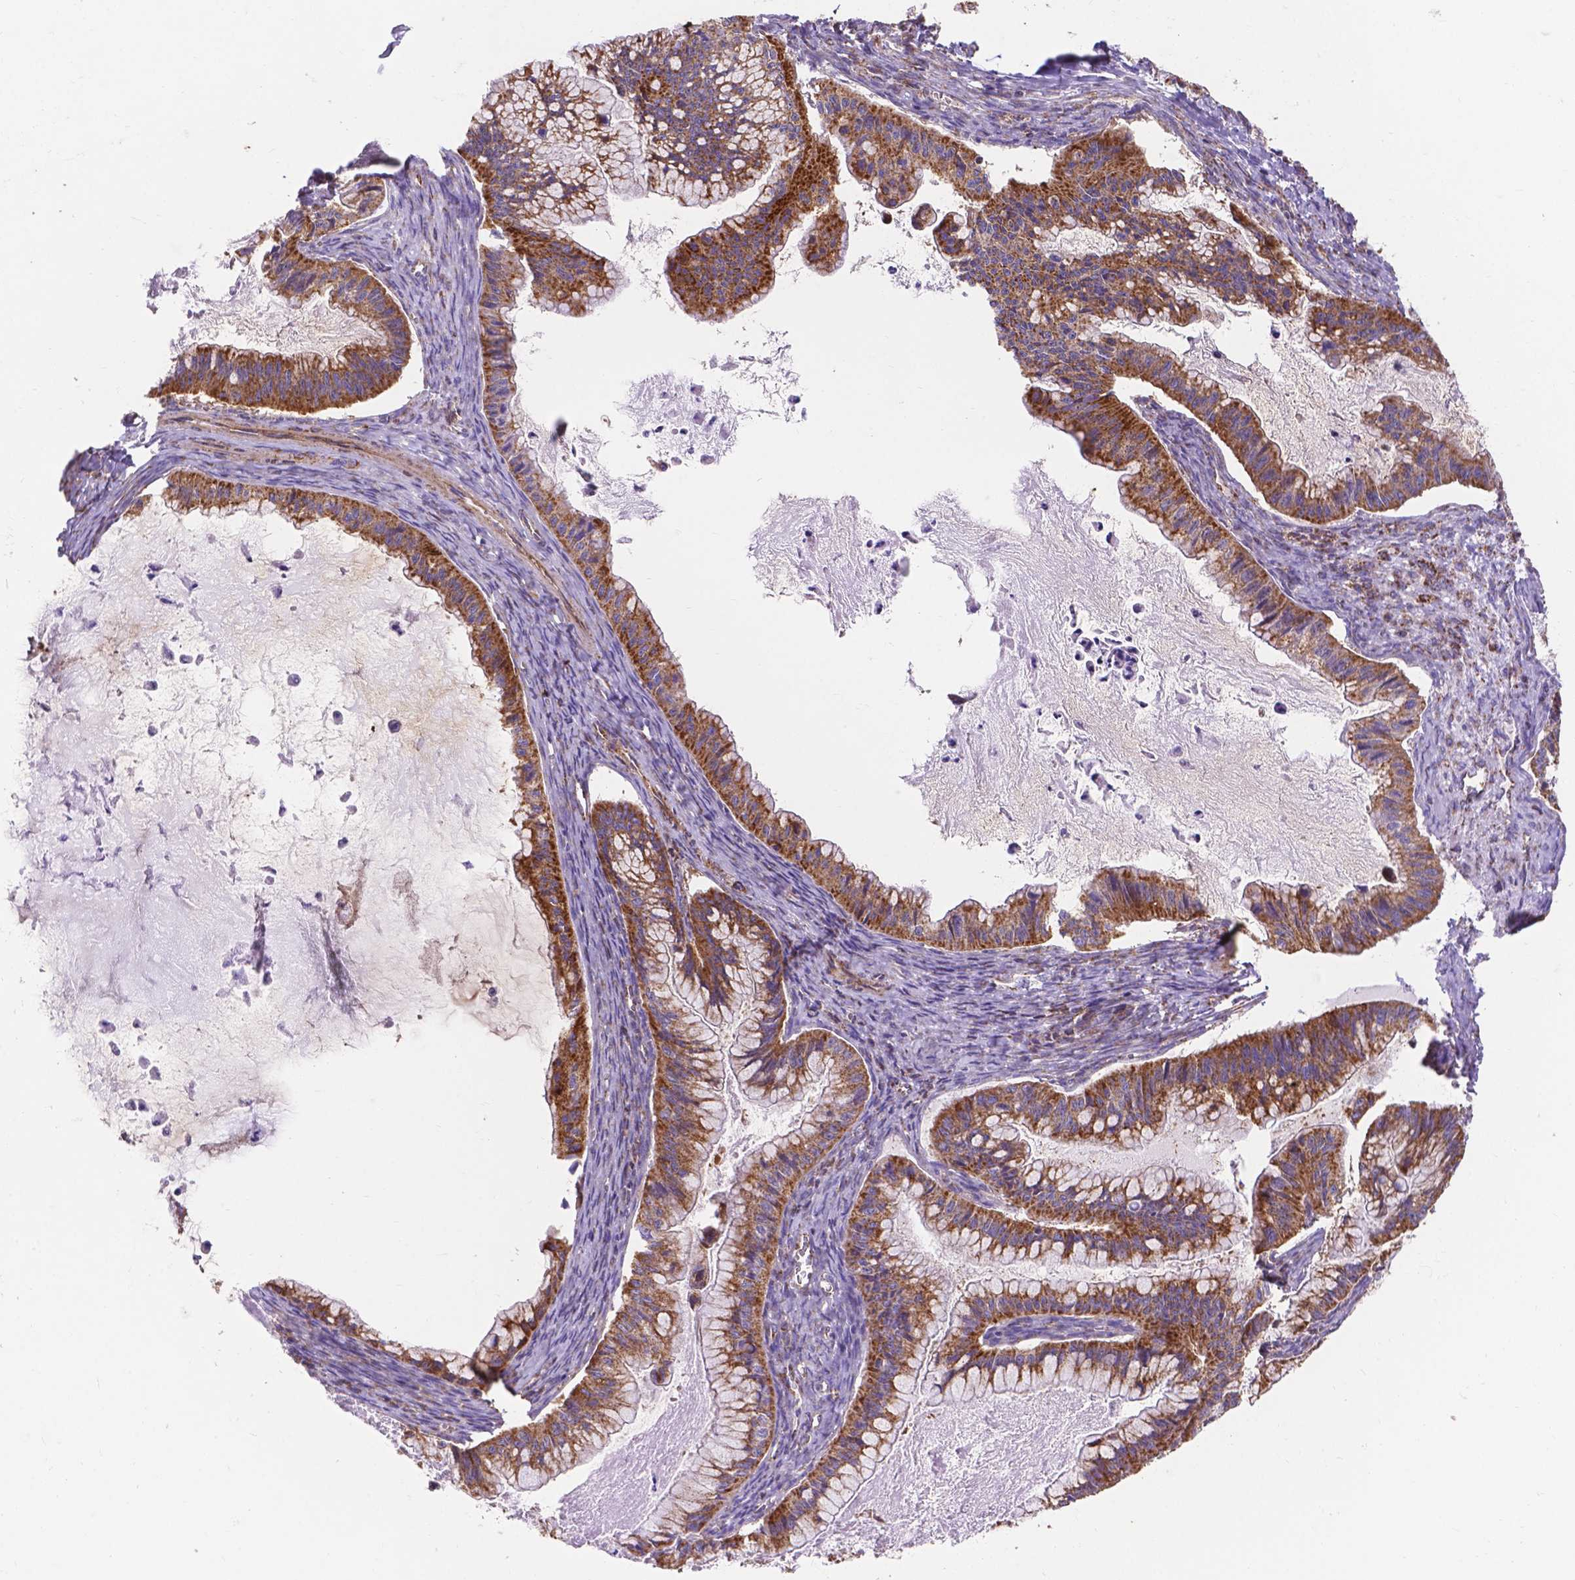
{"staining": {"intensity": "moderate", "quantity": ">75%", "location": "cytoplasmic/membranous"}, "tissue": "ovarian cancer", "cell_type": "Tumor cells", "image_type": "cancer", "snomed": [{"axis": "morphology", "description": "Cystadenocarcinoma, mucinous, NOS"}, {"axis": "topography", "description": "Ovary"}], "caption": "This photomicrograph displays immunohistochemistry (IHC) staining of human ovarian mucinous cystadenocarcinoma, with medium moderate cytoplasmic/membranous expression in about >75% of tumor cells.", "gene": "AK3", "patient": {"sex": "female", "age": 72}}